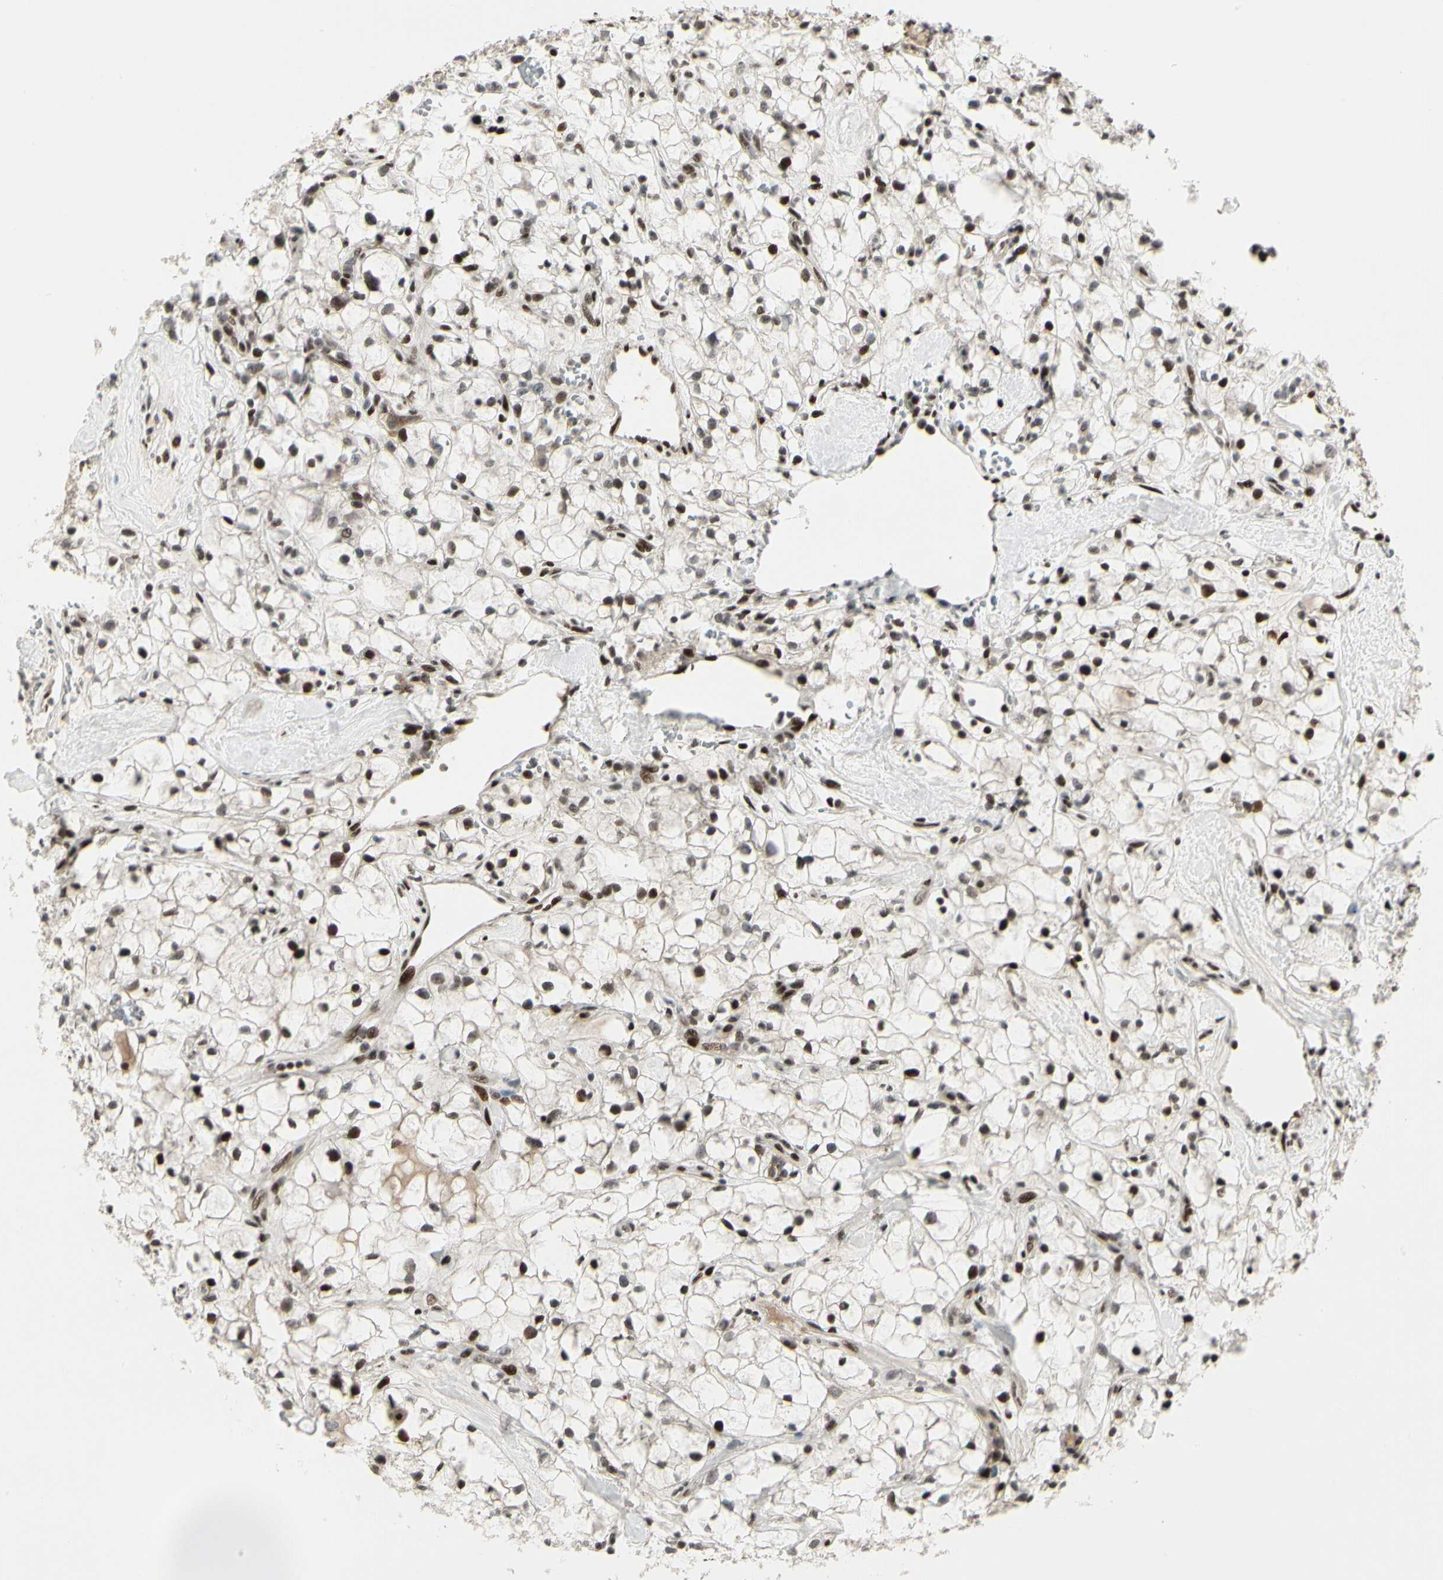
{"staining": {"intensity": "strong", "quantity": ">75%", "location": "nuclear"}, "tissue": "renal cancer", "cell_type": "Tumor cells", "image_type": "cancer", "snomed": [{"axis": "morphology", "description": "Adenocarcinoma, NOS"}, {"axis": "topography", "description": "Kidney"}], "caption": "Immunohistochemistry (IHC) histopathology image of neoplastic tissue: human renal cancer stained using IHC exhibits high levels of strong protein expression localized specifically in the nuclear of tumor cells, appearing as a nuclear brown color.", "gene": "FOXJ2", "patient": {"sex": "female", "age": 60}}